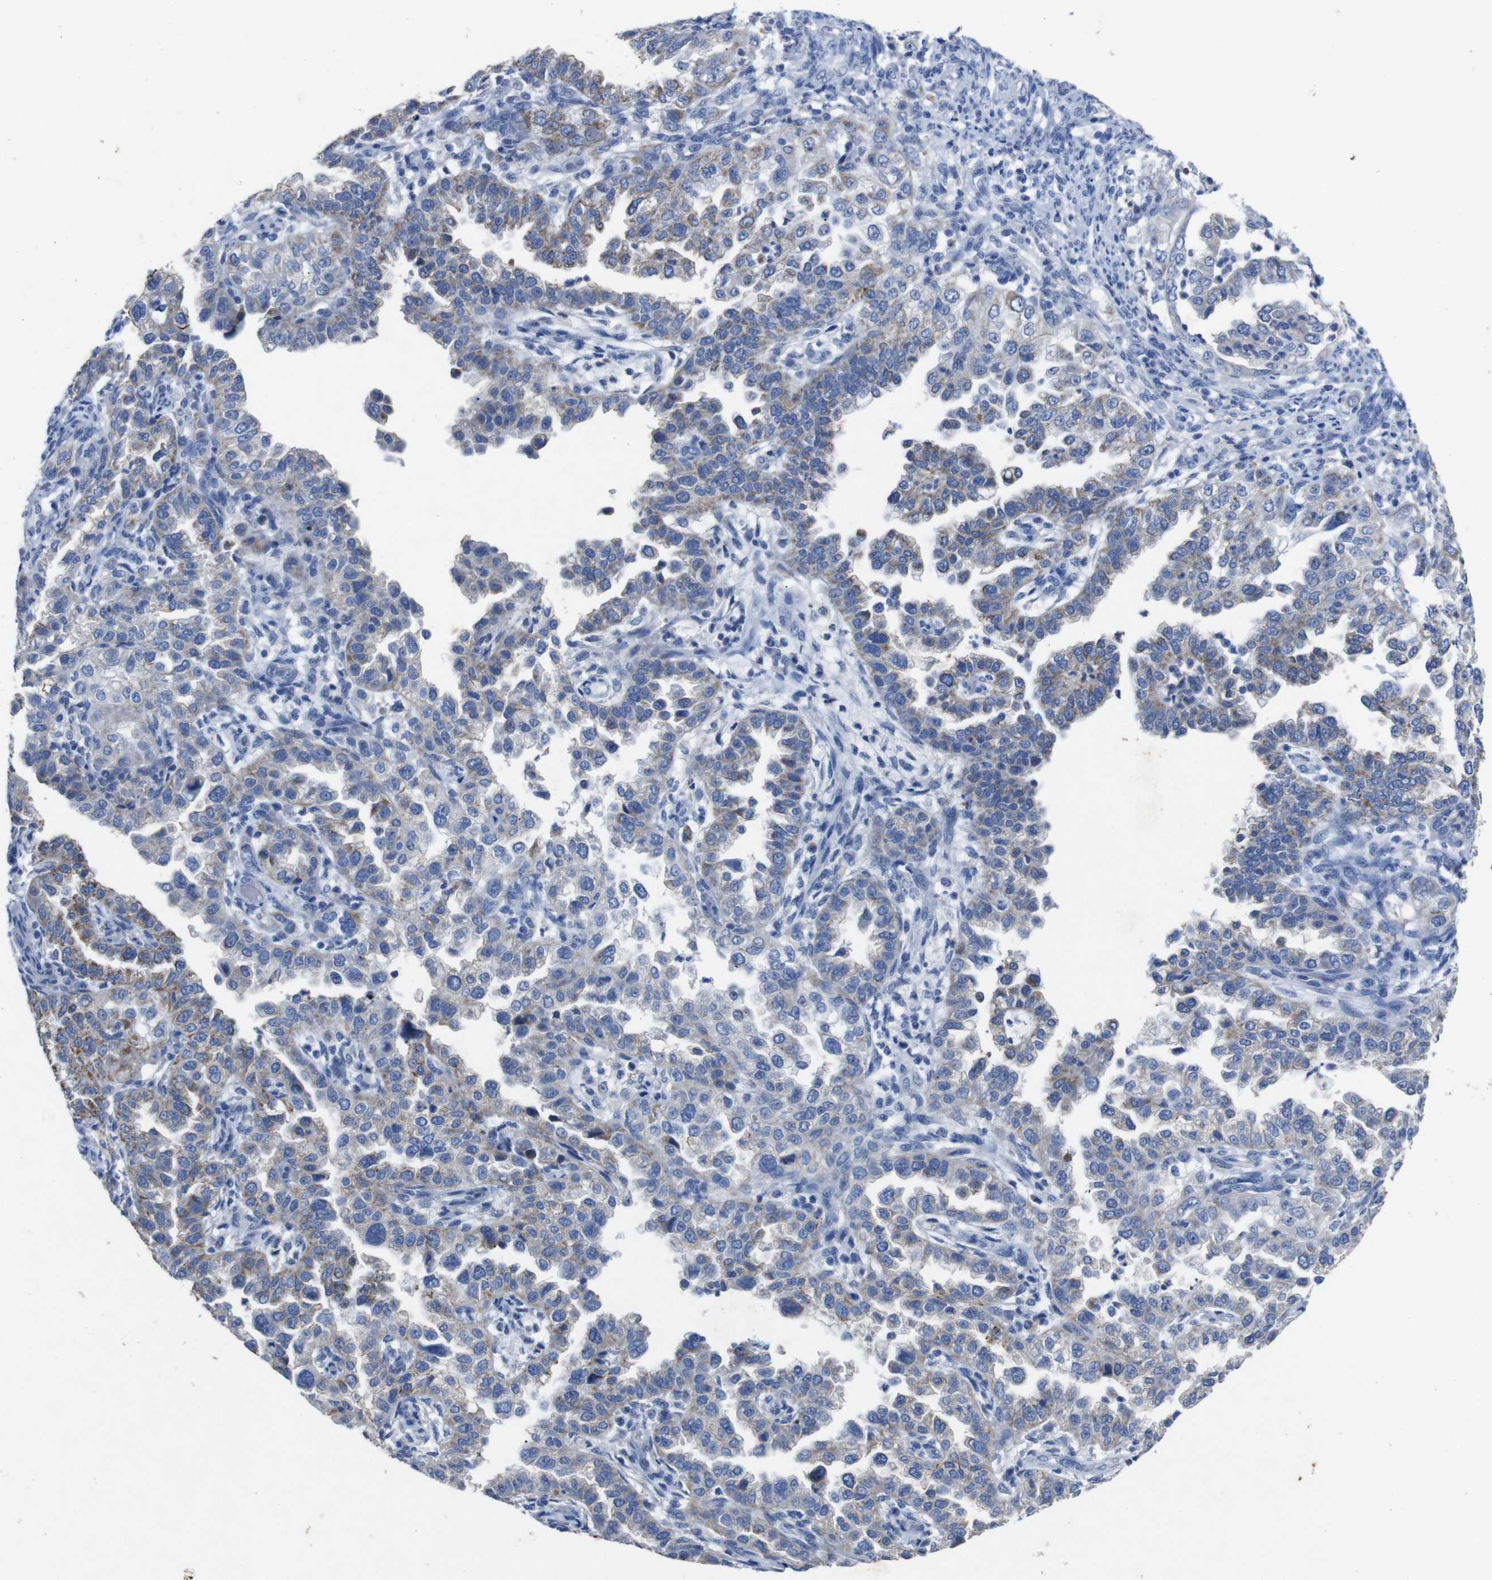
{"staining": {"intensity": "weak", "quantity": ">75%", "location": "cytoplasmic/membranous"}, "tissue": "endometrial cancer", "cell_type": "Tumor cells", "image_type": "cancer", "snomed": [{"axis": "morphology", "description": "Adenocarcinoma, NOS"}, {"axis": "topography", "description": "Endometrium"}], "caption": "Protein expression analysis of endometrial cancer reveals weak cytoplasmic/membranous expression in about >75% of tumor cells.", "gene": "GJB2", "patient": {"sex": "female", "age": 85}}